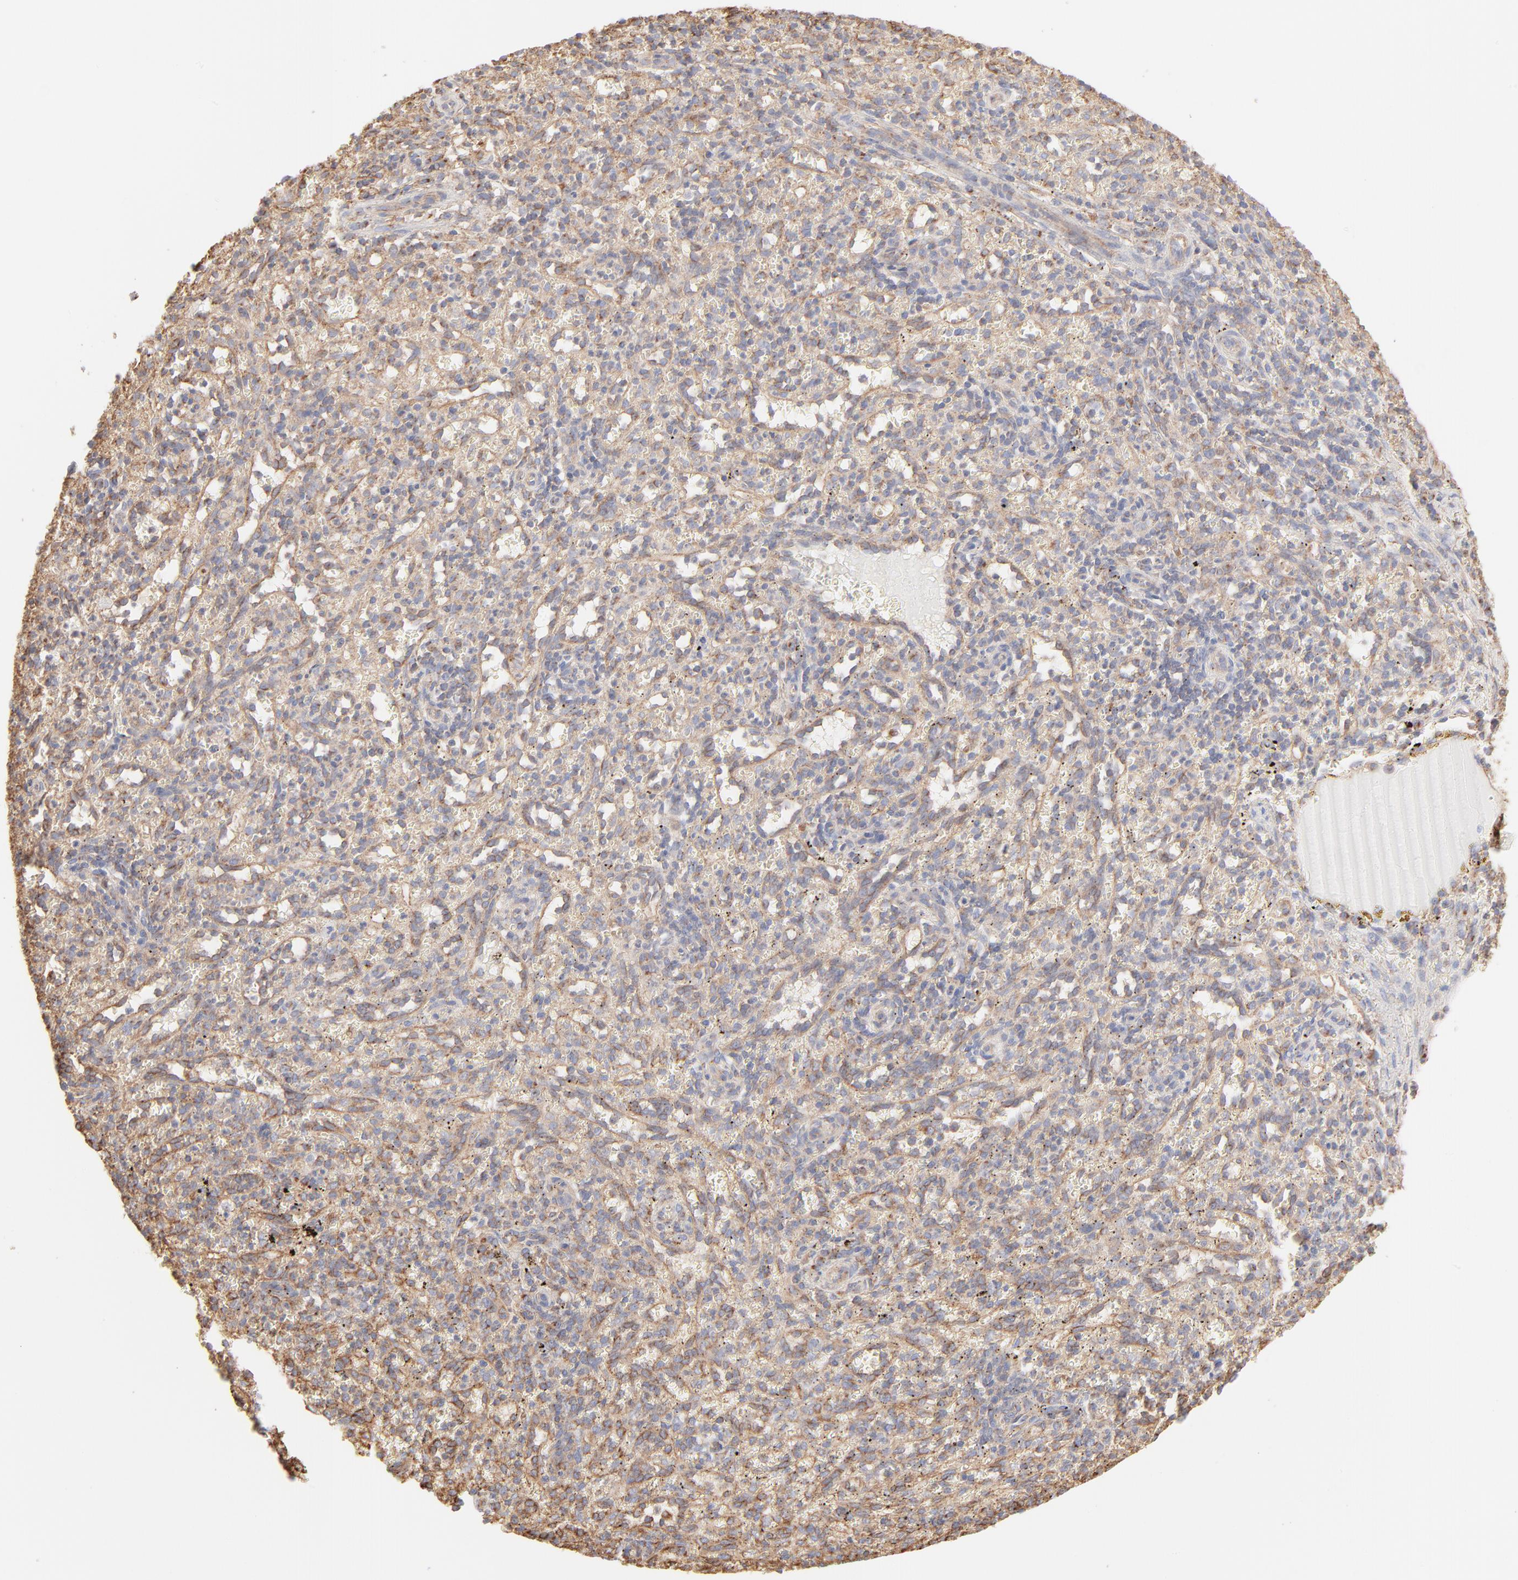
{"staining": {"intensity": "moderate", "quantity": "25%-75%", "location": "cytoplasmic/membranous"}, "tissue": "spleen", "cell_type": "Cells in red pulp", "image_type": "normal", "snomed": [{"axis": "morphology", "description": "Normal tissue, NOS"}, {"axis": "topography", "description": "Spleen"}], "caption": "High-magnification brightfield microscopy of normal spleen stained with DAB (brown) and counterstained with hematoxylin (blue). cells in red pulp exhibit moderate cytoplasmic/membranous positivity is identified in about25%-75% of cells.", "gene": "CLTB", "patient": {"sex": "female", "age": 10}}